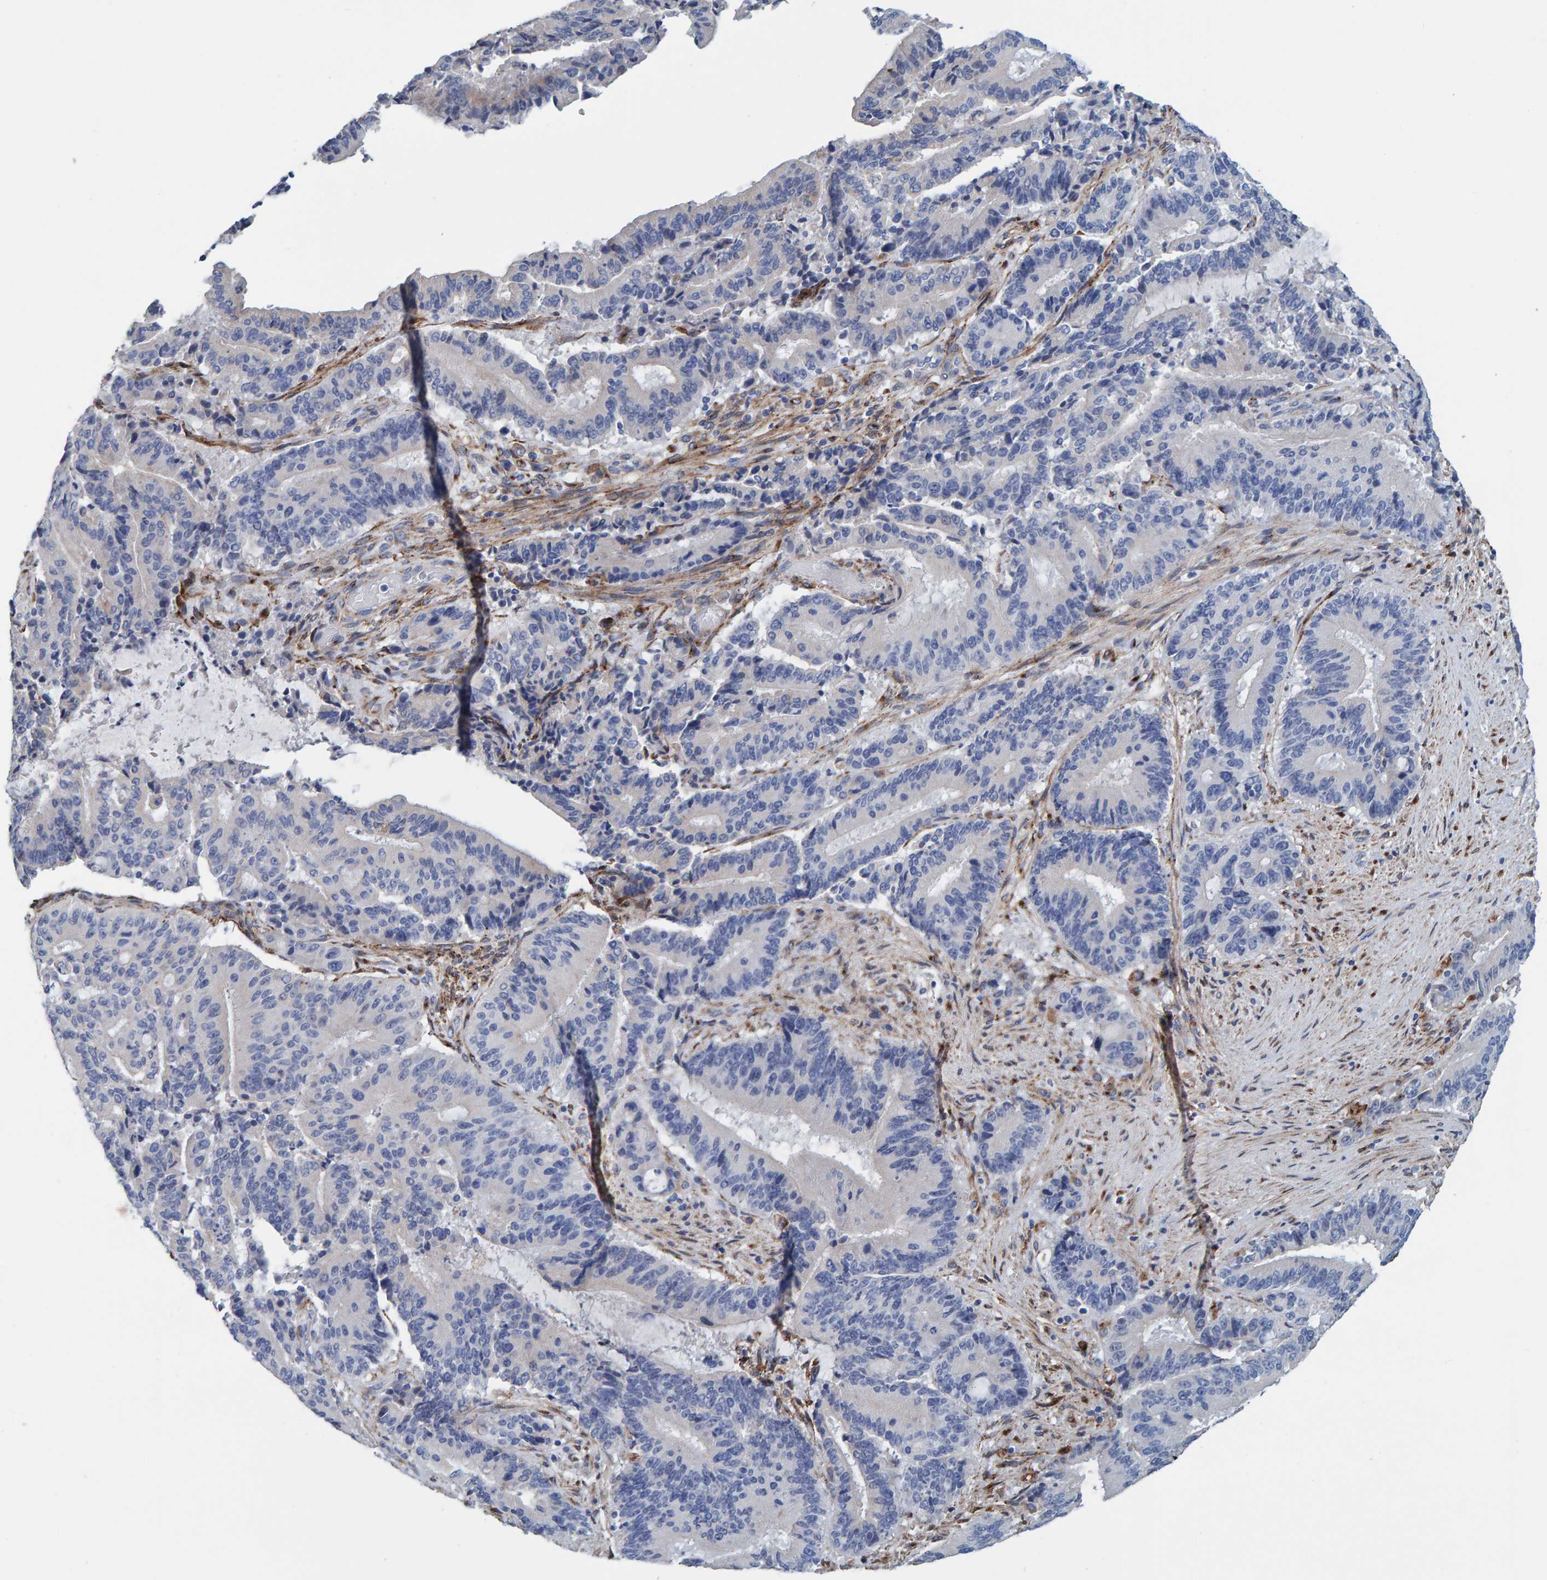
{"staining": {"intensity": "negative", "quantity": "none", "location": "none"}, "tissue": "liver cancer", "cell_type": "Tumor cells", "image_type": "cancer", "snomed": [{"axis": "morphology", "description": "Normal tissue, NOS"}, {"axis": "morphology", "description": "Cholangiocarcinoma"}, {"axis": "topography", "description": "Liver"}, {"axis": "topography", "description": "Peripheral nerve tissue"}], "caption": "Tumor cells show no significant expression in liver cancer (cholangiocarcinoma).", "gene": "LRP1", "patient": {"sex": "female", "age": 73}}